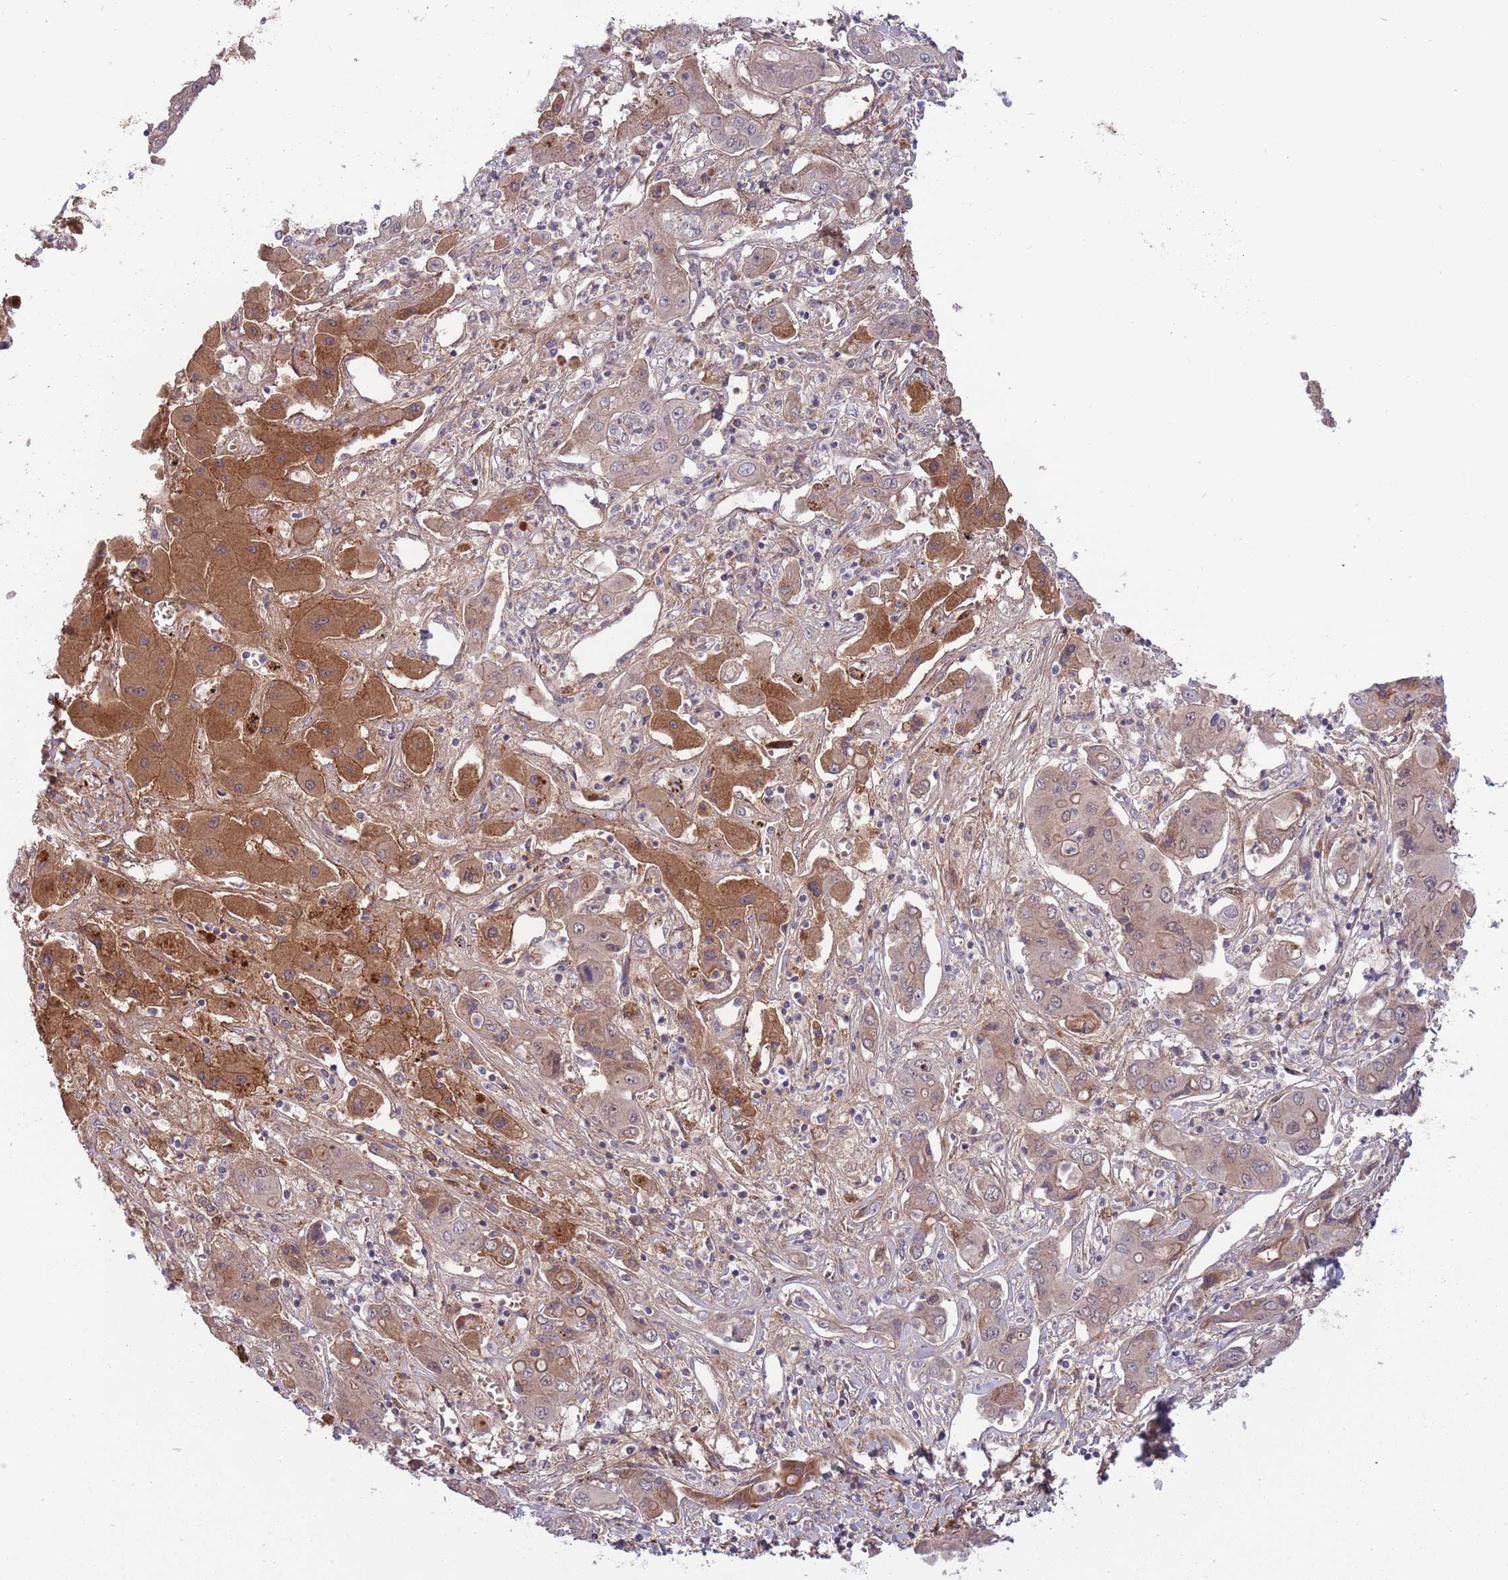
{"staining": {"intensity": "moderate", "quantity": ">75%", "location": "cytoplasmic/membranous,nuclear"}, "tissue": "liver cancer", "cell_type": "Tumor cells", "image_type": "cancer", "snomed": [{"axis": "morphology", "description": "Cholangiocarcinoma"}, {"axis": "topography", "description": "Liver"}], "caption": "High-magnification brightfield microscopy of liver cancer stained with DAB (3,3'-diaminobenzidine) (brown) and counterstained with hematoxylin (blue). tumor cells exhibit moderate cytoplasmic/membranous and nuclear expression is seen in approximately>75% of cells.", "gene": "NT5DC4", "patient": {"sex": "male", "age": 67}}